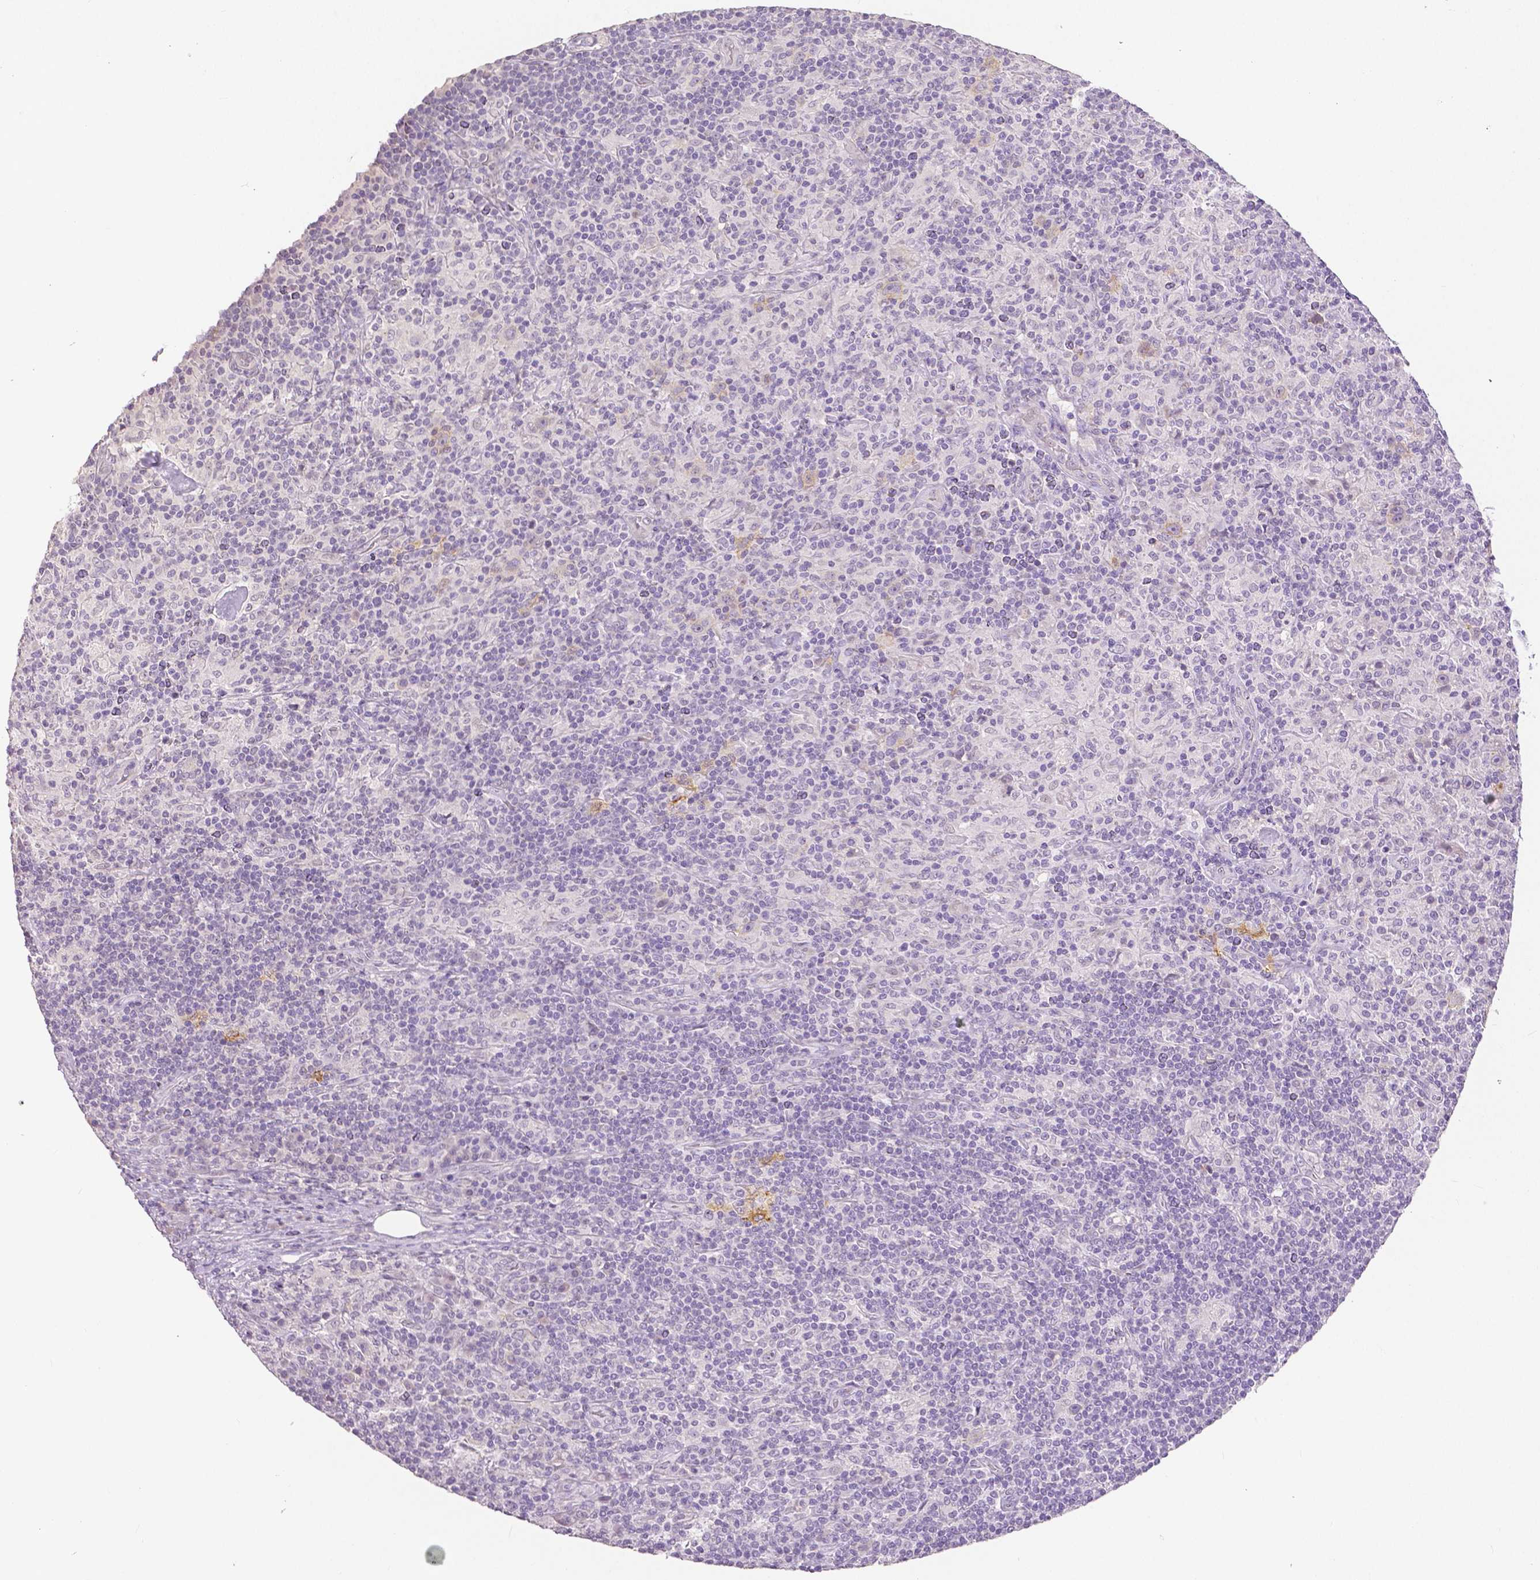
{"staining": {"intensity": "weak", "quantity": "25%-75%", "location": "cytoplasmic/membranous"}, "tissue": "lymphoma", "cell_type": "Tumor cells", "image_type": "cancer", "snomed": [{"axis": "morphology", "description": "Hodgkin's disease, NOS"}, {"axis": "topography", "description": "Lymph node"}], "caption": "Immunohistochemistry (IHC) photomicrograph of neoplastic tissue: human lymphoma stained using immunohistochemistry demonstrates low levels of weak protein expression localized specifically in the cytoplasmic/membranous of tumor cells, appearing as a cytoplasmic/membranous brown color.", "gene": "OCLN", "patient": {"sex": "male", "age": 70}}